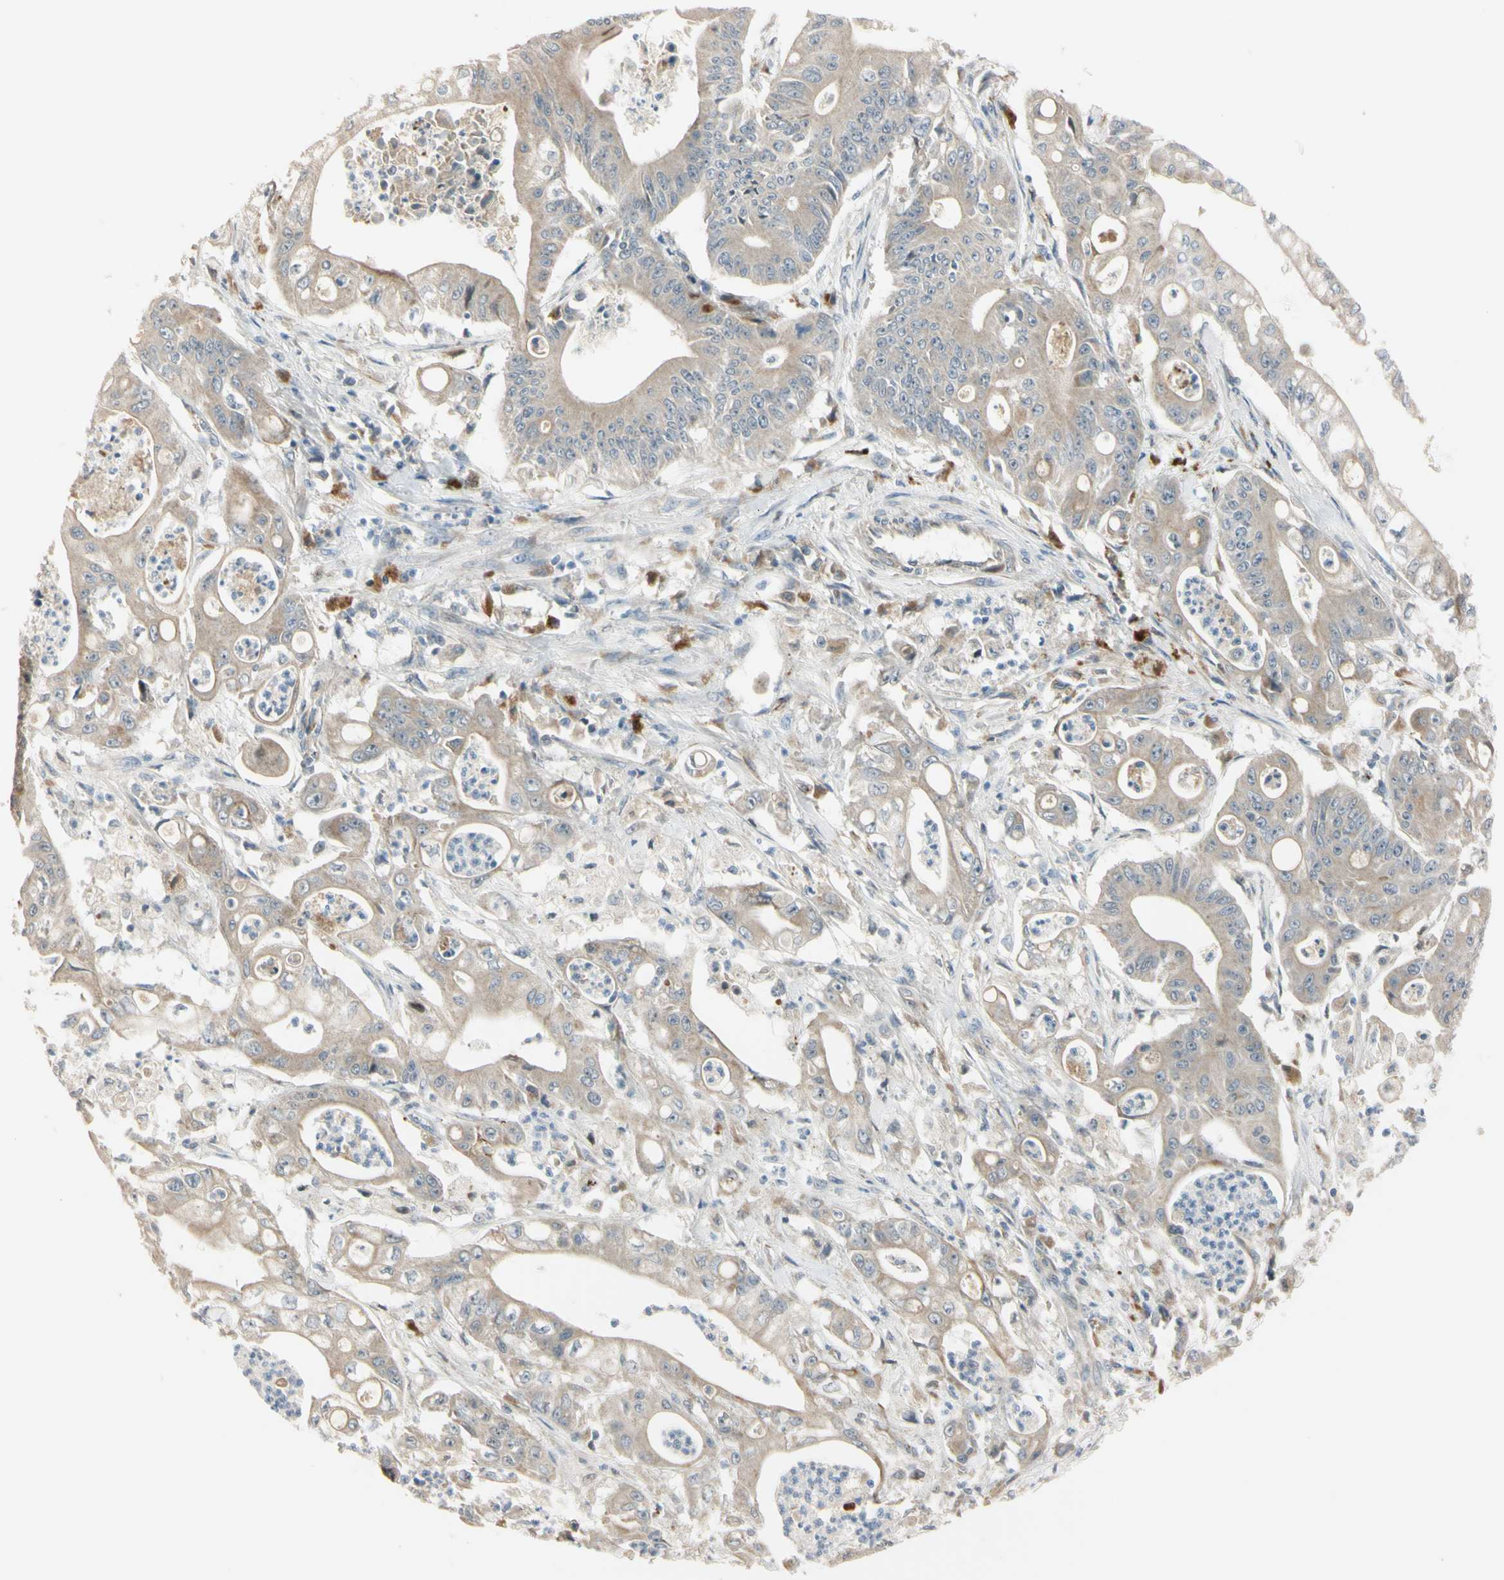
{"staining": {"intensity": "weak", "quantity": ">75%", "location": "cytoplasmic/membranous"}, "tissue": "pancreatic cancer", "cell_type": "Tumor cells", "image_type": "cancer", "snomed": [{"axis": "morphology", "description": "Normal tissue, NOS"}, {"axis": "topography", "description": "Lymph node"}], "caption": "Tumor cells reveal low levels of weak cytoplasmic/membranous expression in approximately >75% of cells in human pancreatic cancer. (brown staining indicates protein expression, while blue staining denotes nuclei).", "gene": "NDFIP1", "patient": {"sex": "male", "age": 62}}